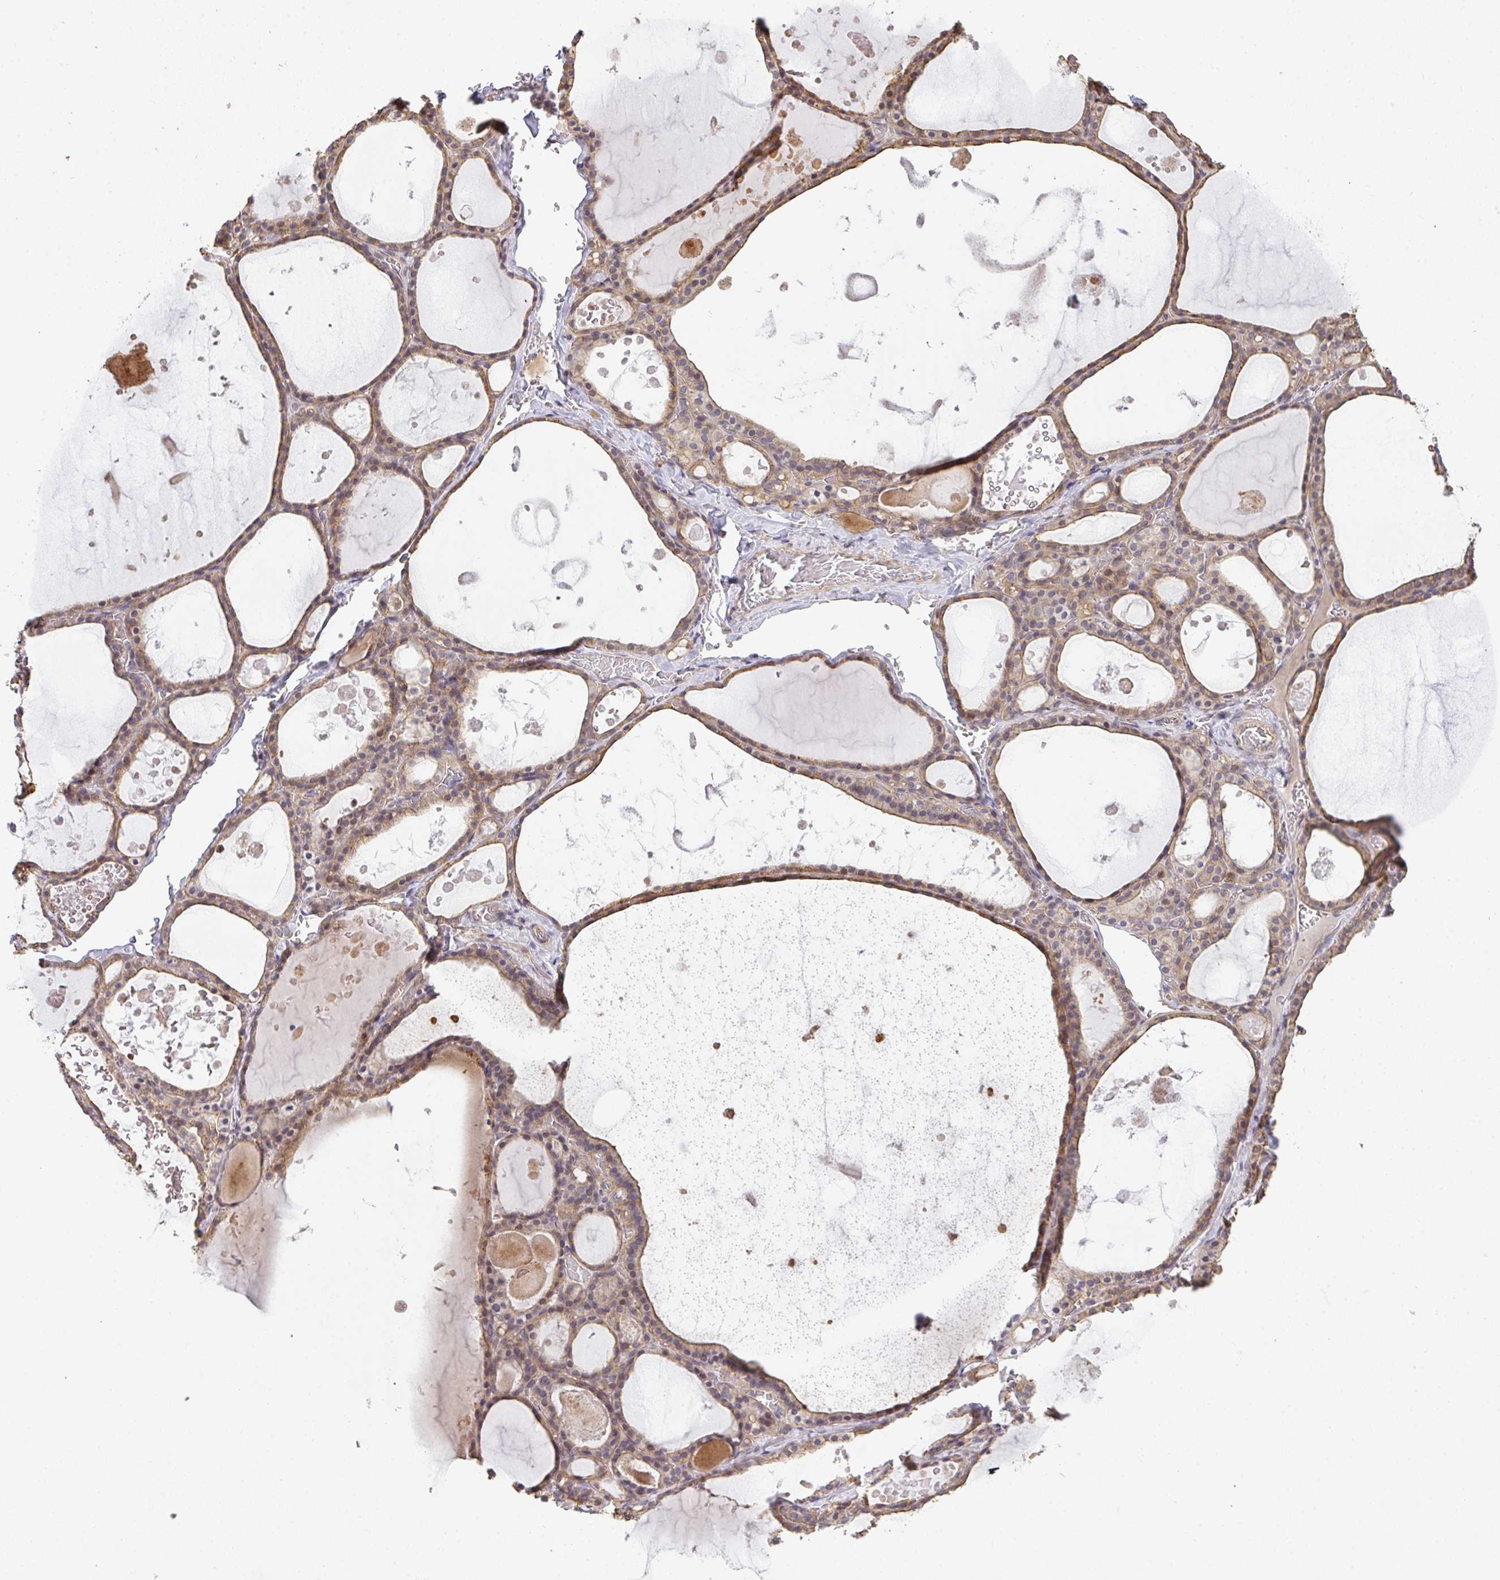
{"staining": {"intensity": "weak", "quantity": ">75%", "location": "cytoplasmic/membranous,nuclear"}, "tissue": "thyroid gland", "cell_type": "Glandular cells", "image_type": "normal", "snomed": [{"axis": "morphology", "description": "Normal tissue, NOS"}, {"axis": "topography", "description": "Thyroid gland"}], "caption": "Immunohistochemistry (IHC) micrograph of unremarkable human thyroid gland stained for a protein (brown), which reveals low levels of weak cytoplasmic/membranous,nuclear positivity in approximately >75% of glandular cells.", "gene": "EEF1AKMT1", "patient": {"sex": "male", "age": 56}}